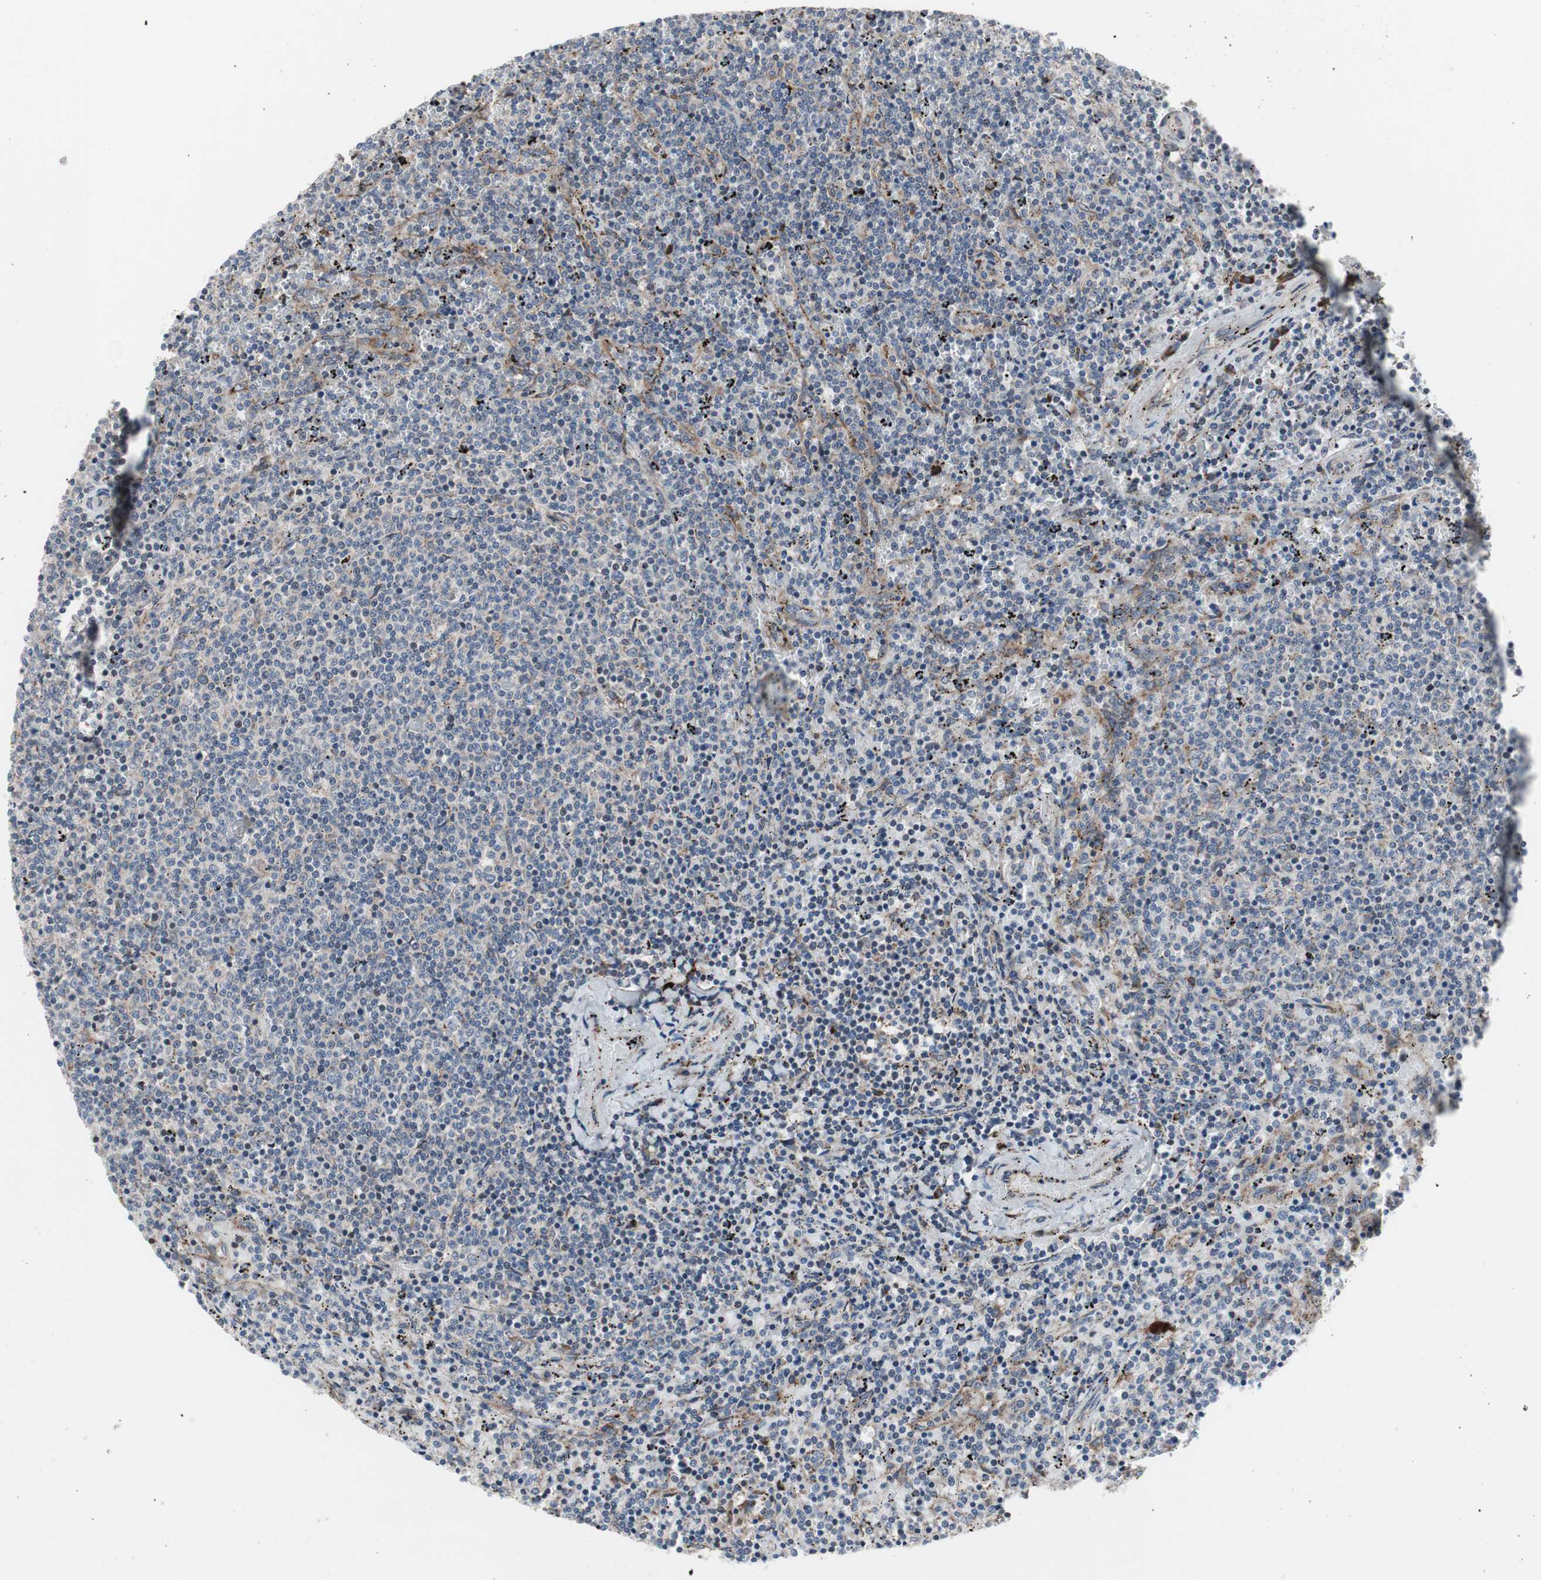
{"staining": {"intensity": "negative", "quantity": "none", "location": "none"}, "tissue": "lymphoma", "cell_type": "Tumor cells", "image_type": "cancer", "snomed": [{"axis": "morphology", "description": "Malignant lymphoma, non-Hodgkin's type, Low grade"}, {"axis": "topography", "description": "Spleen"}], "caption": "High power microscopy image of an immunohistochemistry micrograph of low-grade malignant lymphoma, non-Hodgkin's type, revealing no significant positivity in tumor cells. Brightfield microscopy of immunohistochemistry stained with DAB (brown) and hematoxylin (blue), captured at high magnification.", "gene": "KANSL1", "patient": {"sex": "female", "age": 50}}